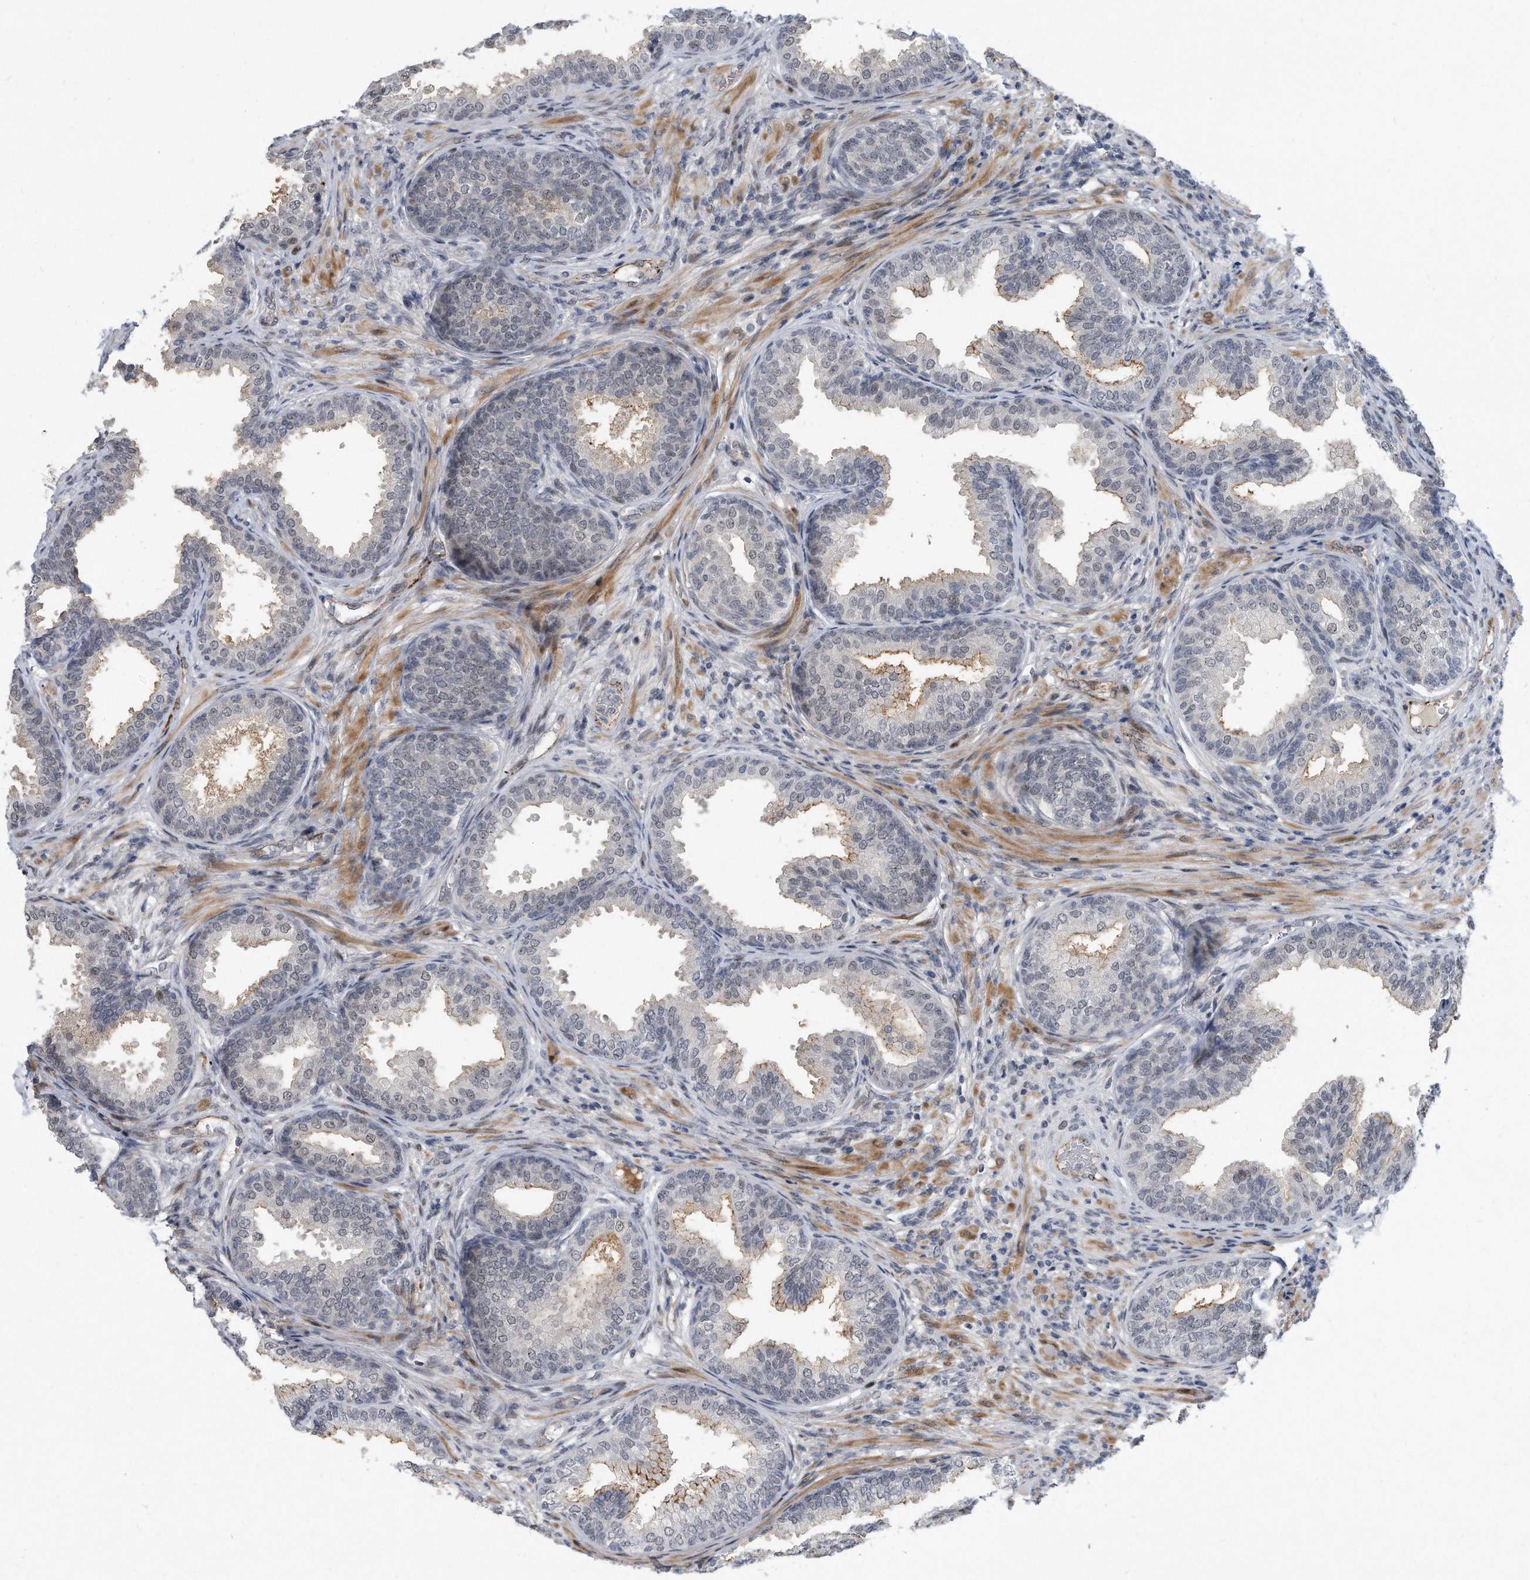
{"staining": {"intensity": "negative", "quantity": "none", "location": "none"}, "tissue": "prostate", "cell_type": "Glandular cells", "image_type": "normal", "snomed": [{"axis": "morphology", "description": "Normal tissue, NOS"}, {"axis": "topography", "description": "Prostate"}], "caption": "This image is of benign prostate stained with IHC to label a protein in brown with the nuclei are counter-stained blue. There is no positivity in glandular cells. Nuclei are stained in blue.", "gene": "PGBD2", "patient": {"sex": "male", "age": 76}}